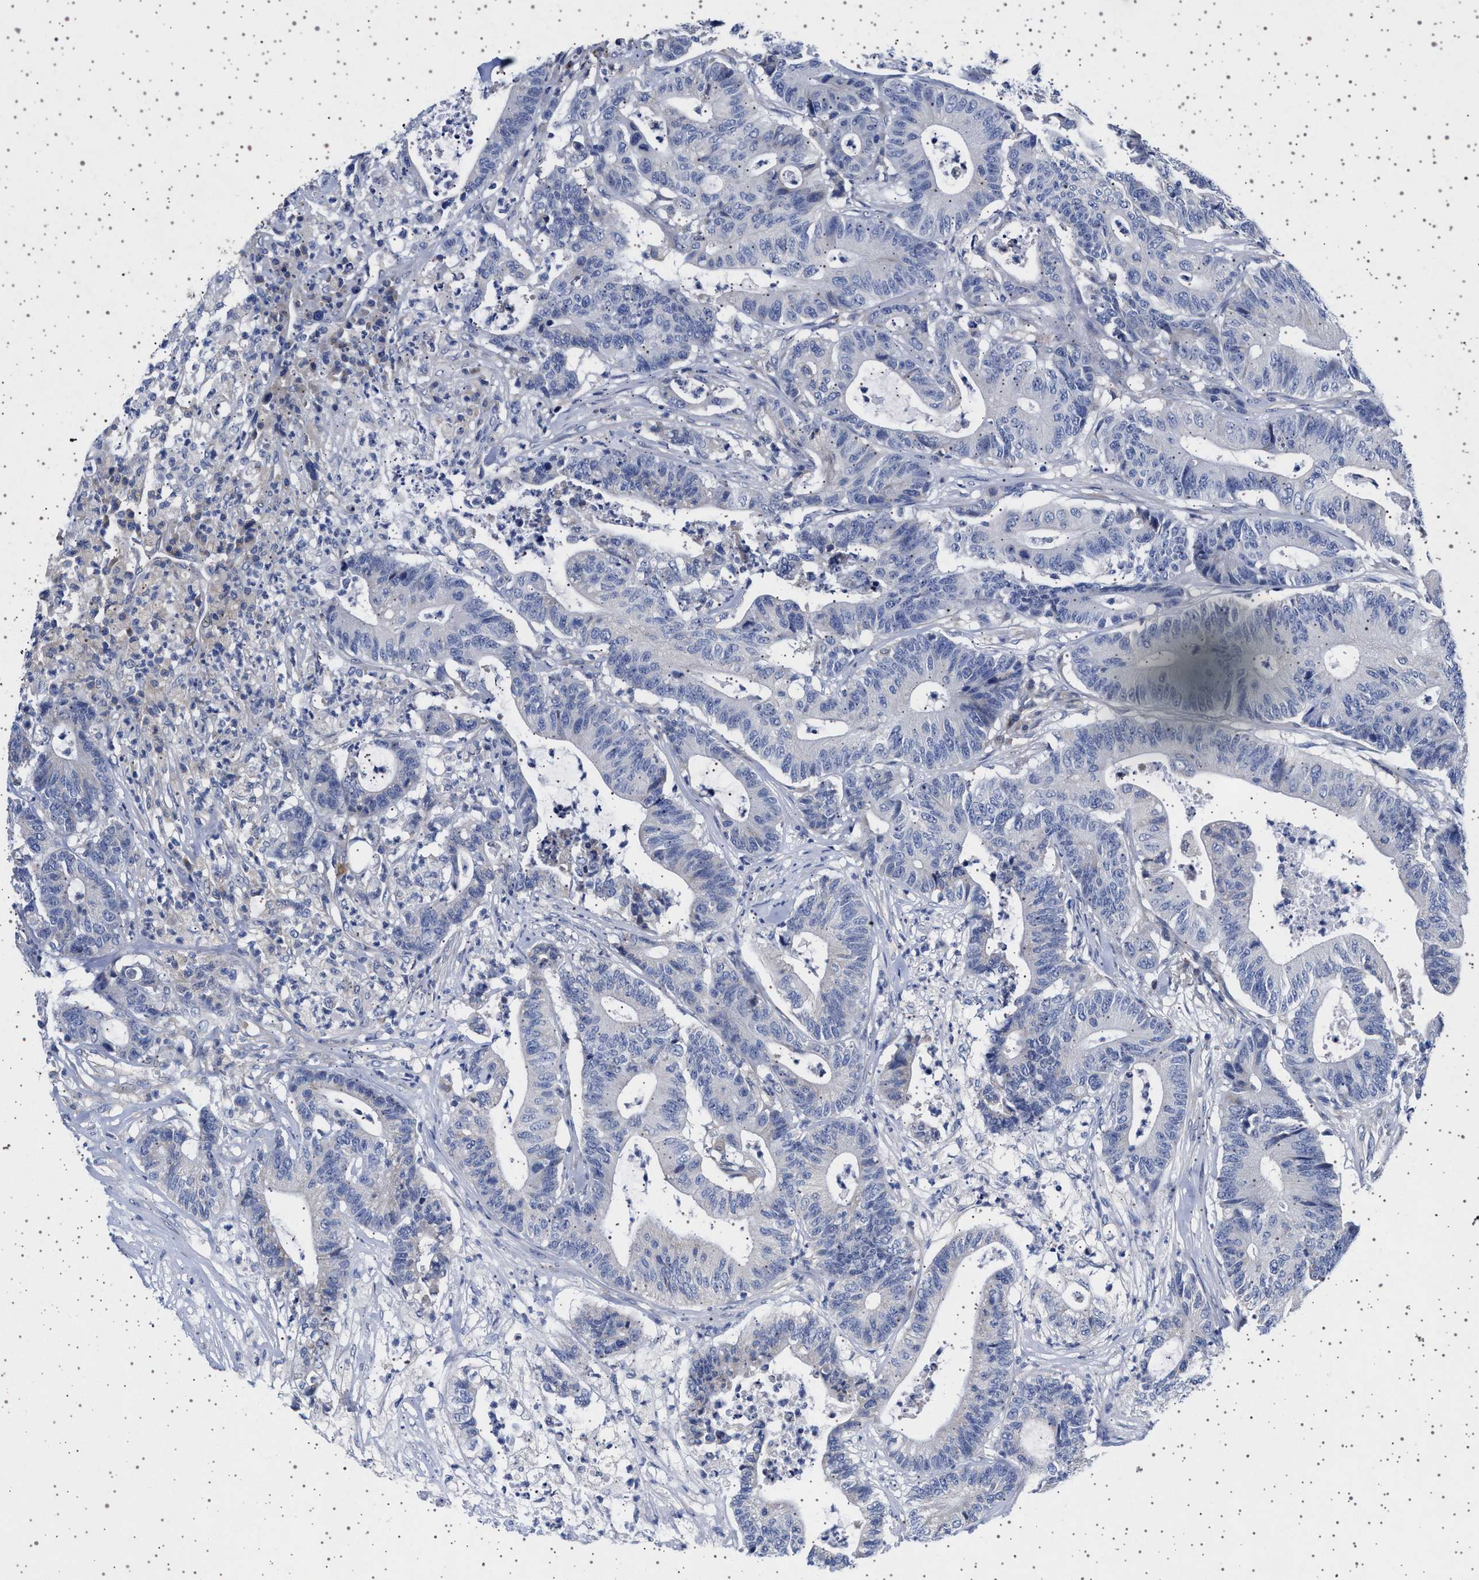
{"staining": {"intensity": "negative", "quantity": "none", "location": "none"}, "tissue": "colorectal cancer", "cell_type": "Tumor cells", "image_type": "cancer", "snomed": [{"axis": "morphology", "description": "Adenocarcinoma, NOS"}, {"axis": "topography", "description": "Colon"}], "caption": "Immunohistochemical staining of human colorectal cancer (adenocarcinoma) exhibits no significant expression in tumor cells. (Stains: DAB immunohistochemistry with hematoxylin counter stain, Microscopy: brightfield microscopy at high magnification).", "gene": "TRMT10B", "patient": {"sex": "female", "age": 84}}